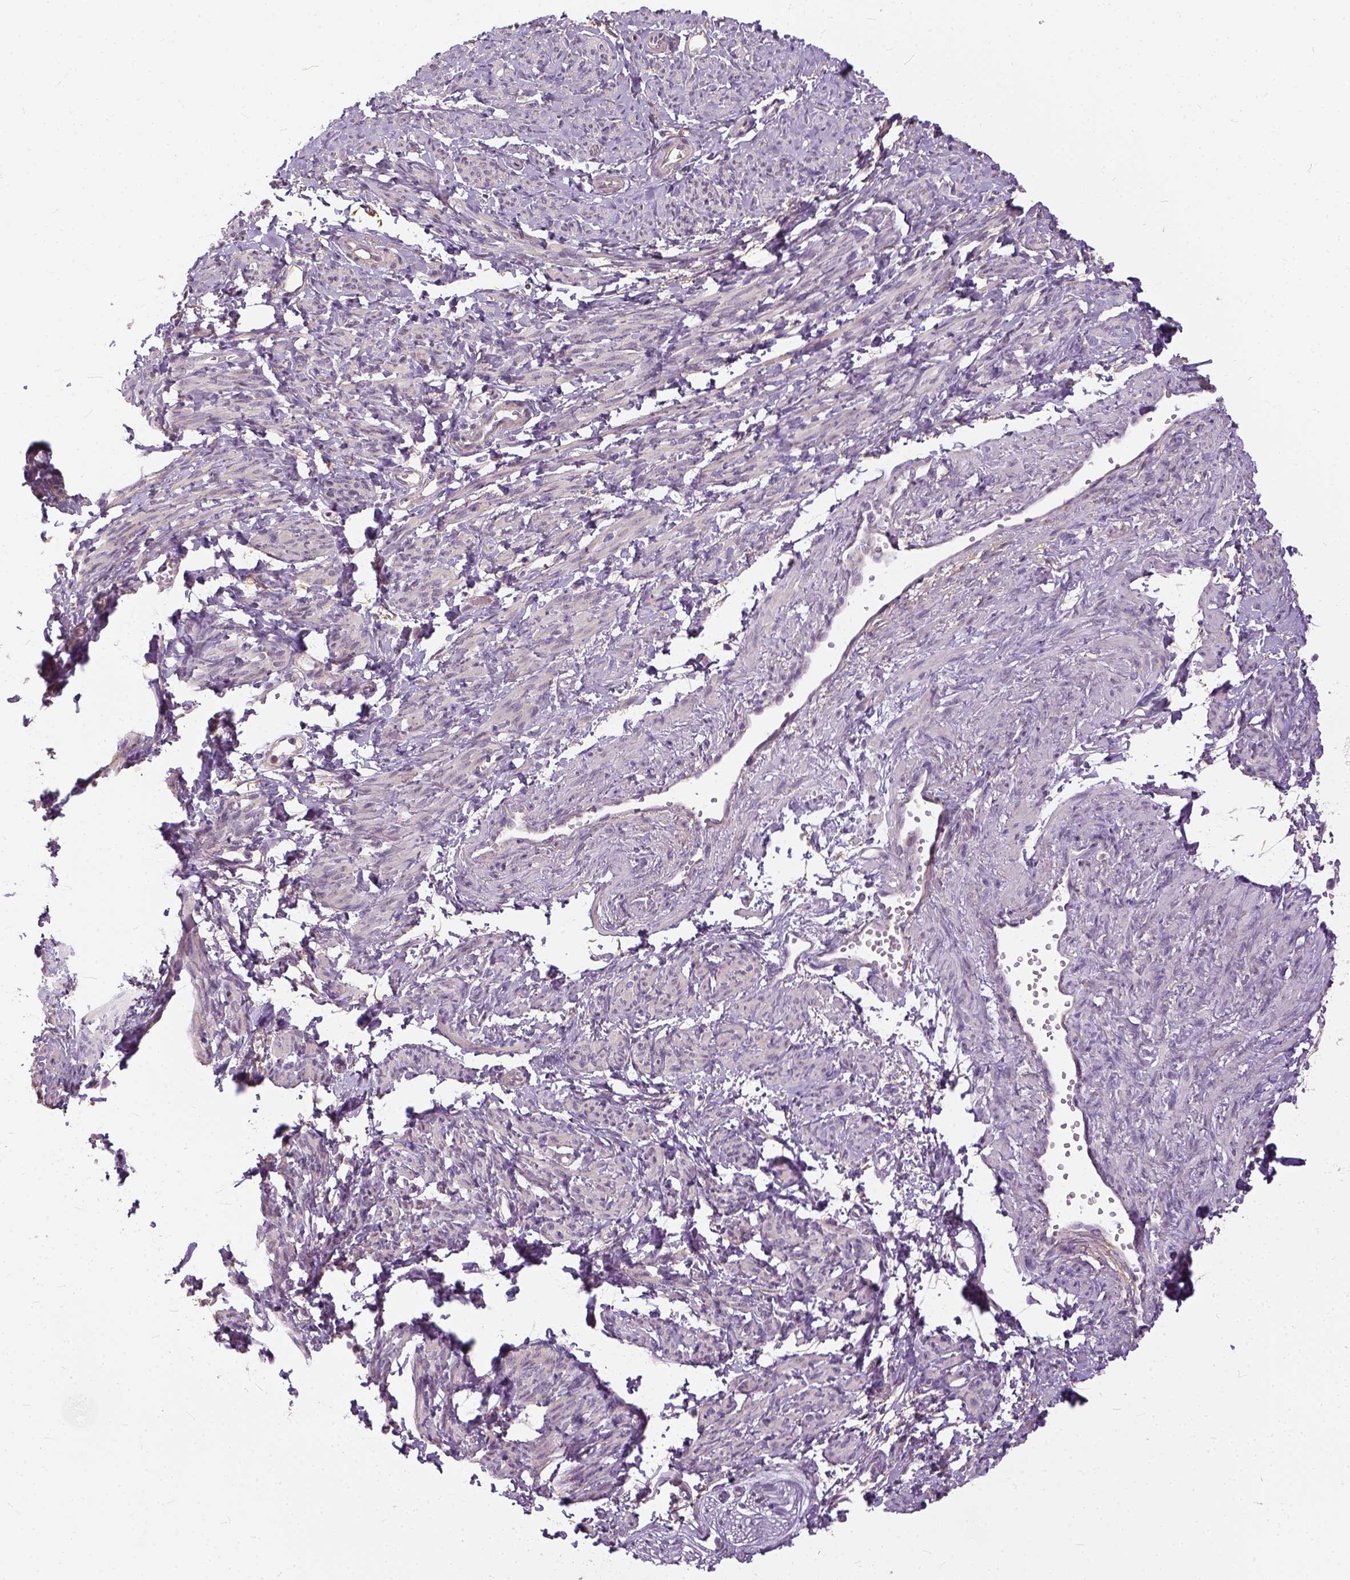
{"staining": {"intensity": "negative", "quantity": "none", "location": "none"}, "tissue": "smooth muscle", "cell_type": "Smooth muscle cells", "image_type": "normal", "snomed": [{"axis": "morphology", "description": "Normal tissue, NOS"}, {"axis": "topography", "description": "Smooth muscle"}], "caption": "Human smooth muscle stained for a protein using IHC exhibits no positivity in smooth muscle cells.", "gene": "ANO2", "patient": {"sex": "female", "age": 65}}